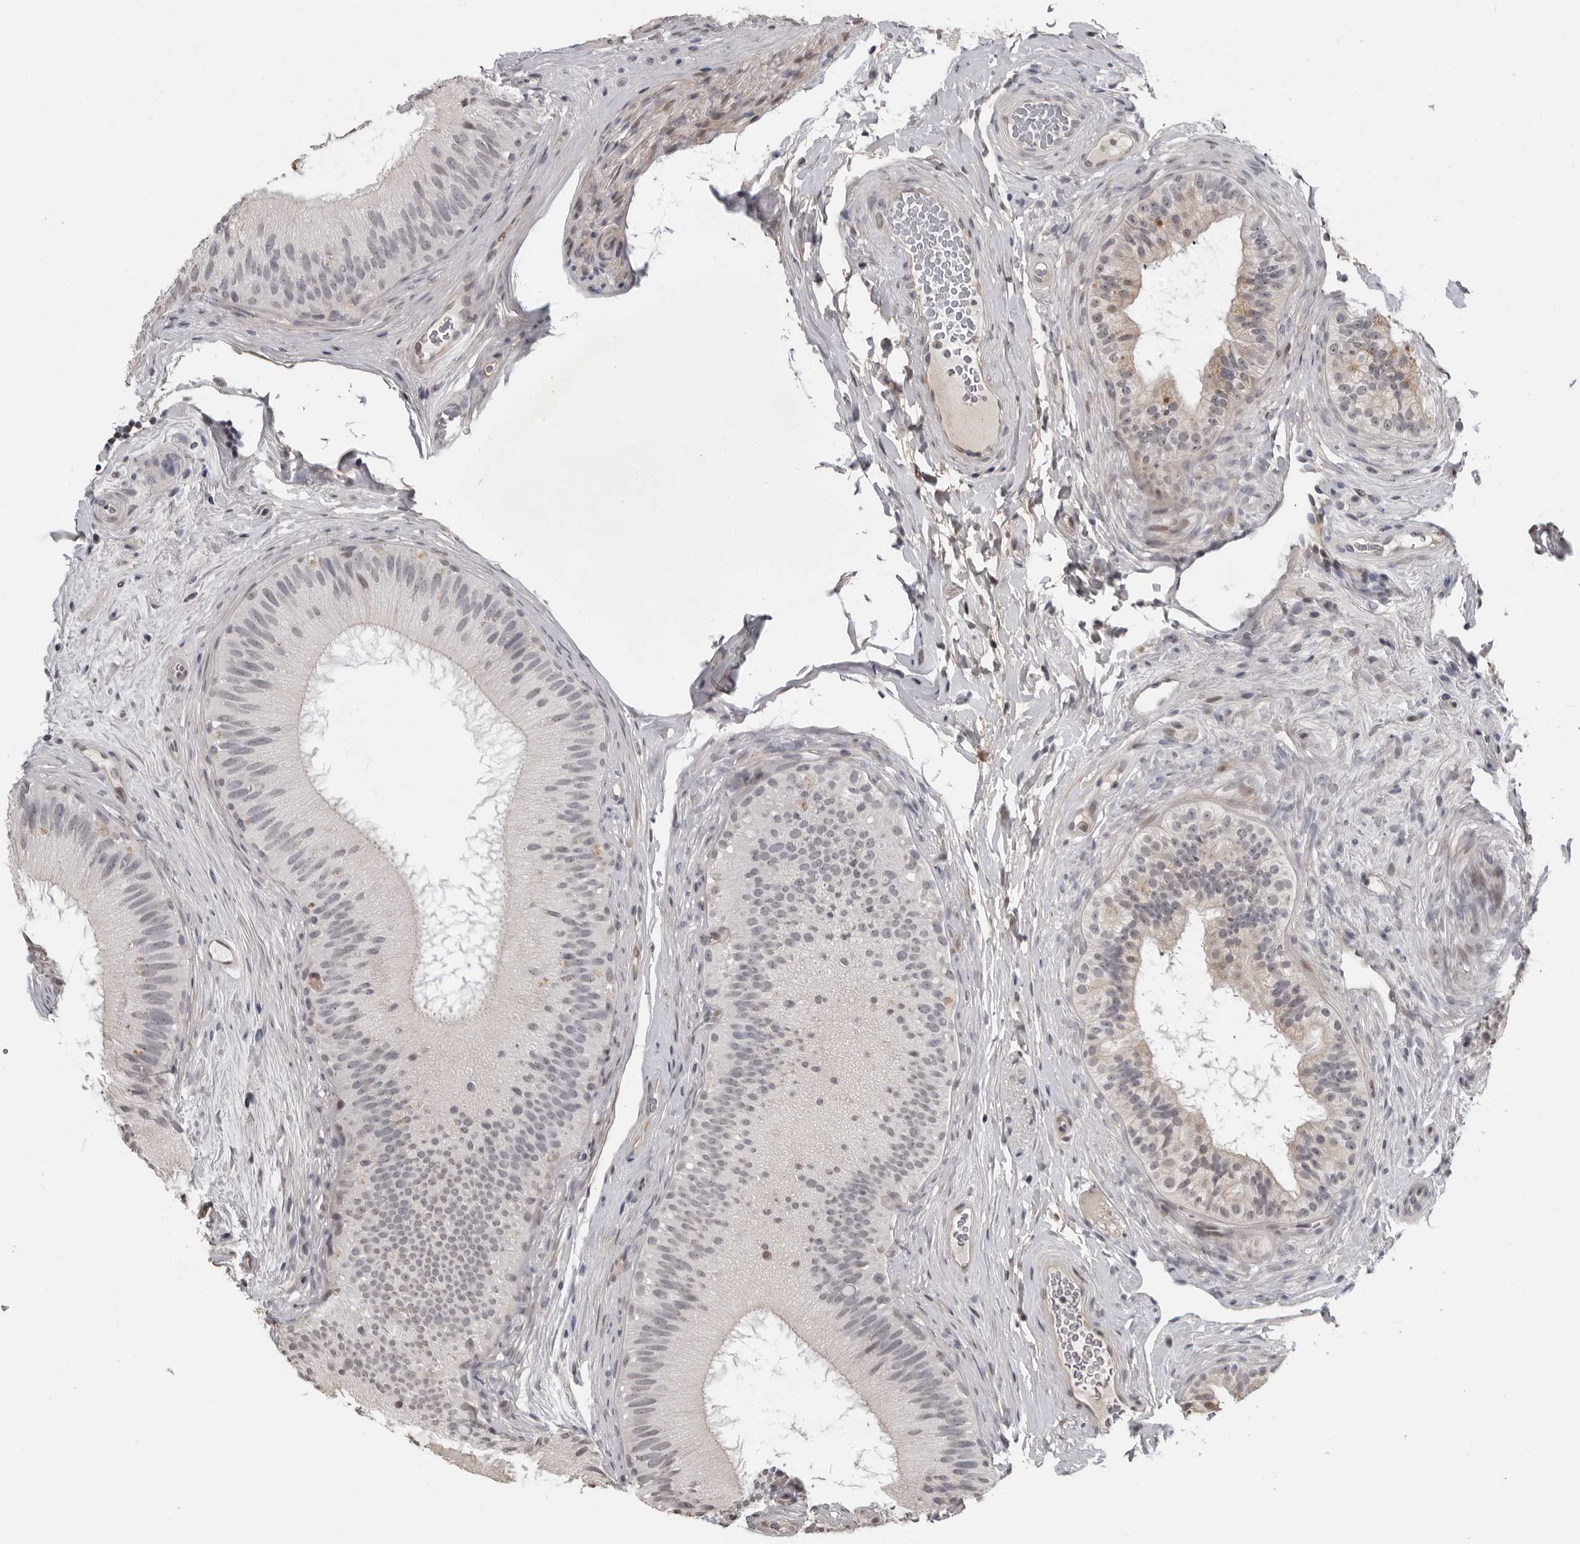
{"staining": {"intensity": "moderate", "quantity": "25%-75%", "location": "cytoplasmic/membranous"}, "tissue": "epididymis", "cell_type": "Glandular cells", "image_type": "normal", "snomed": [{"axis": "morphology", "description": "Normal tissue, NOS"}, {"axis": "topography", "description": "Epididymis"}], "caption": "Protein staining of benign epididymis exhibits moderate cytoplasmic/membranous expression in about 25%-75% of glandular cells. The protein is stained brown, and the nuclei are stained in blue (DAB (3,3'-diaminobenzidine) IHC with brightfield microscopy, high magnification).", "gene": "PRRX2", "patient": {"sex": "male", "age": 45}}